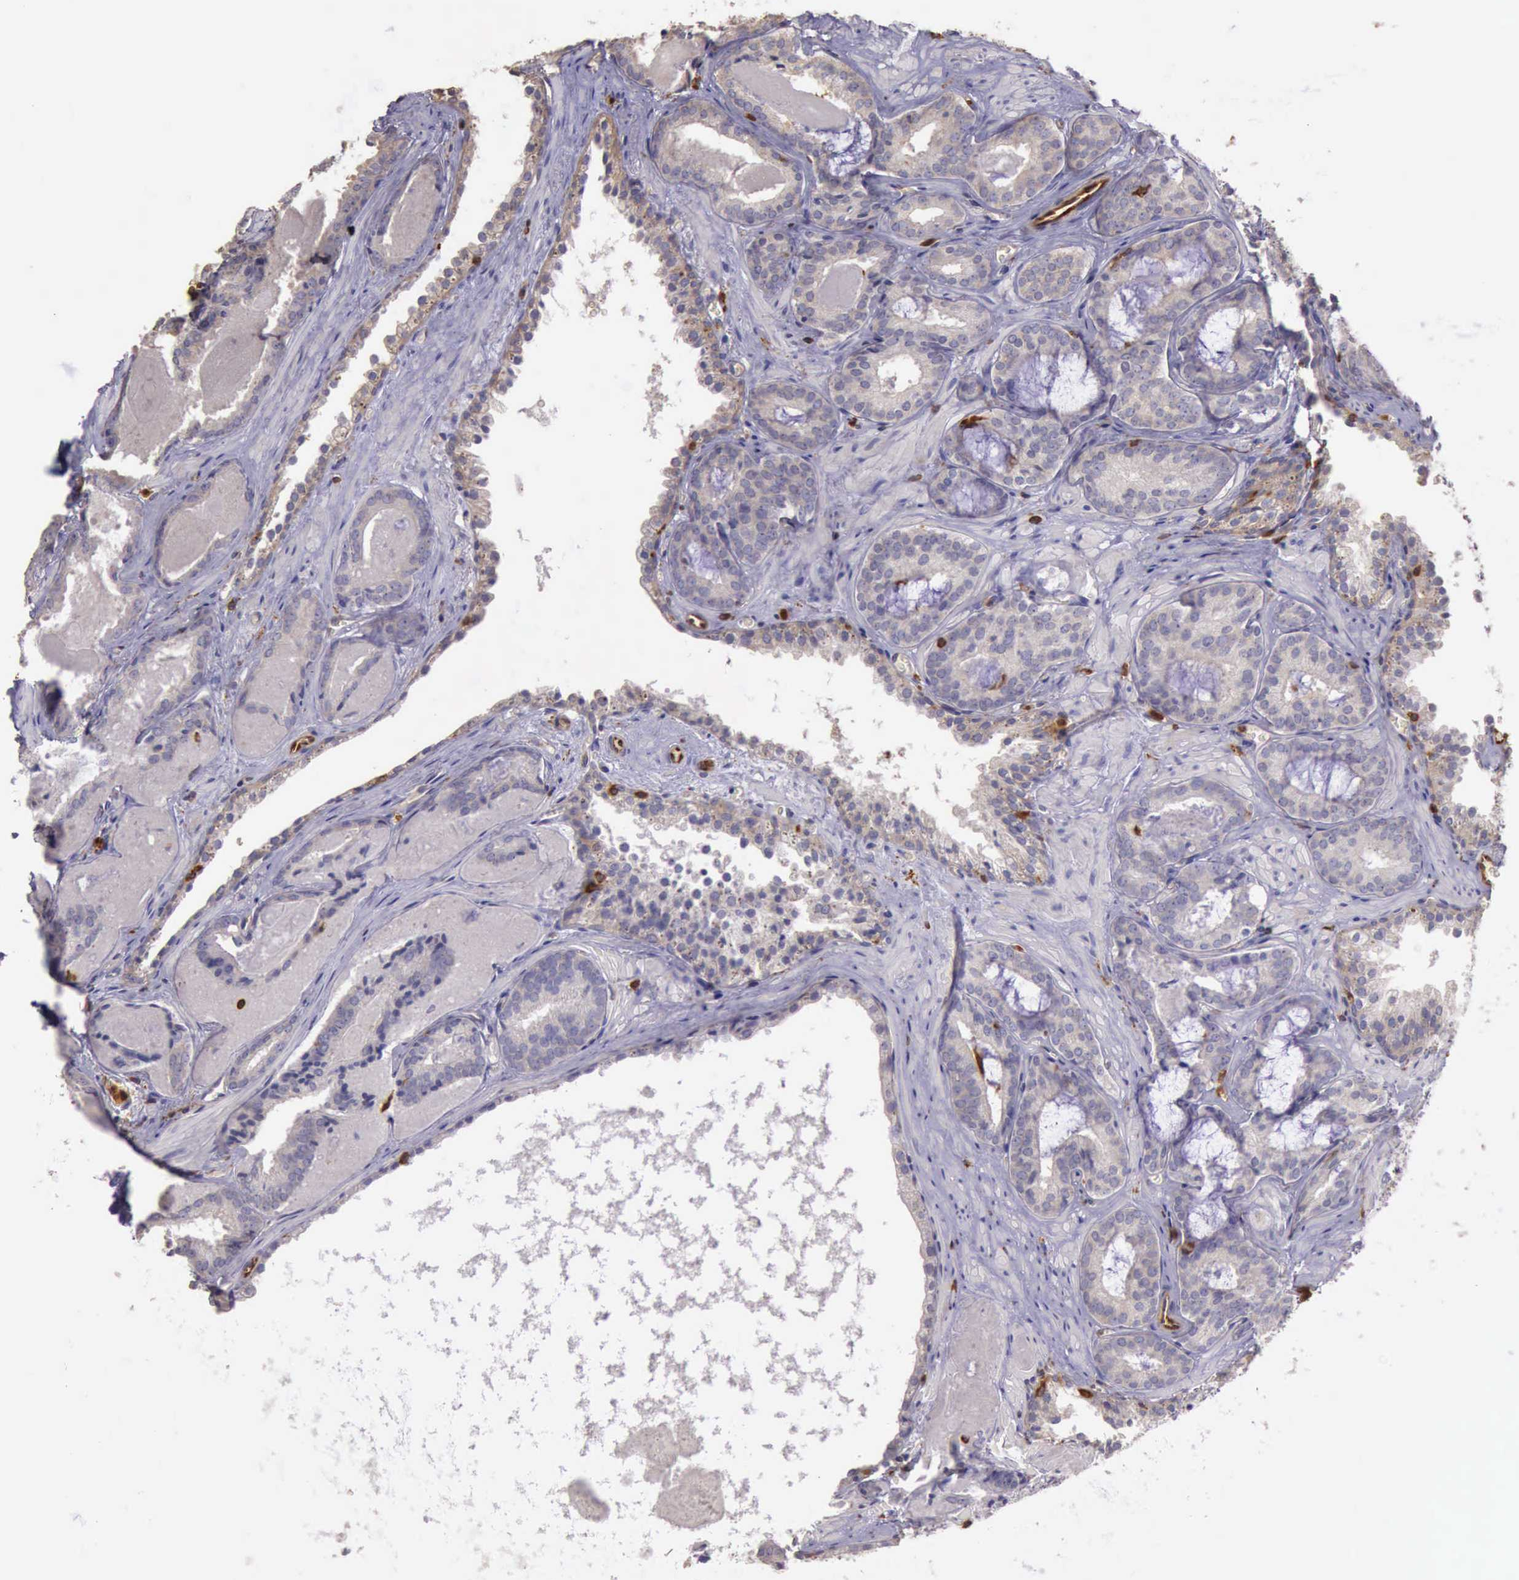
{"staining": {"intensity": "weak", "quantity": "25%-75%", "location": "cytoplasmic/membranous"}, "tissue": "prostate cancer", "cell_type": "Tumor cells", "image_type": "cancer", "snomed": [{"axis": "morphology", "description": "Adenocarcinoma, Medium grade"}, {"axis": "topography", "description": "Prostate"}], "caption": "Weak cytoplasmic/membranous positivity for a protein is appreciated in about 25%-75% of tumor cells of prostate cancer using immunohistochemistry (IHC).", "gene": "ARHGAP4", "patient": {"sex": "male", "age": 64}}